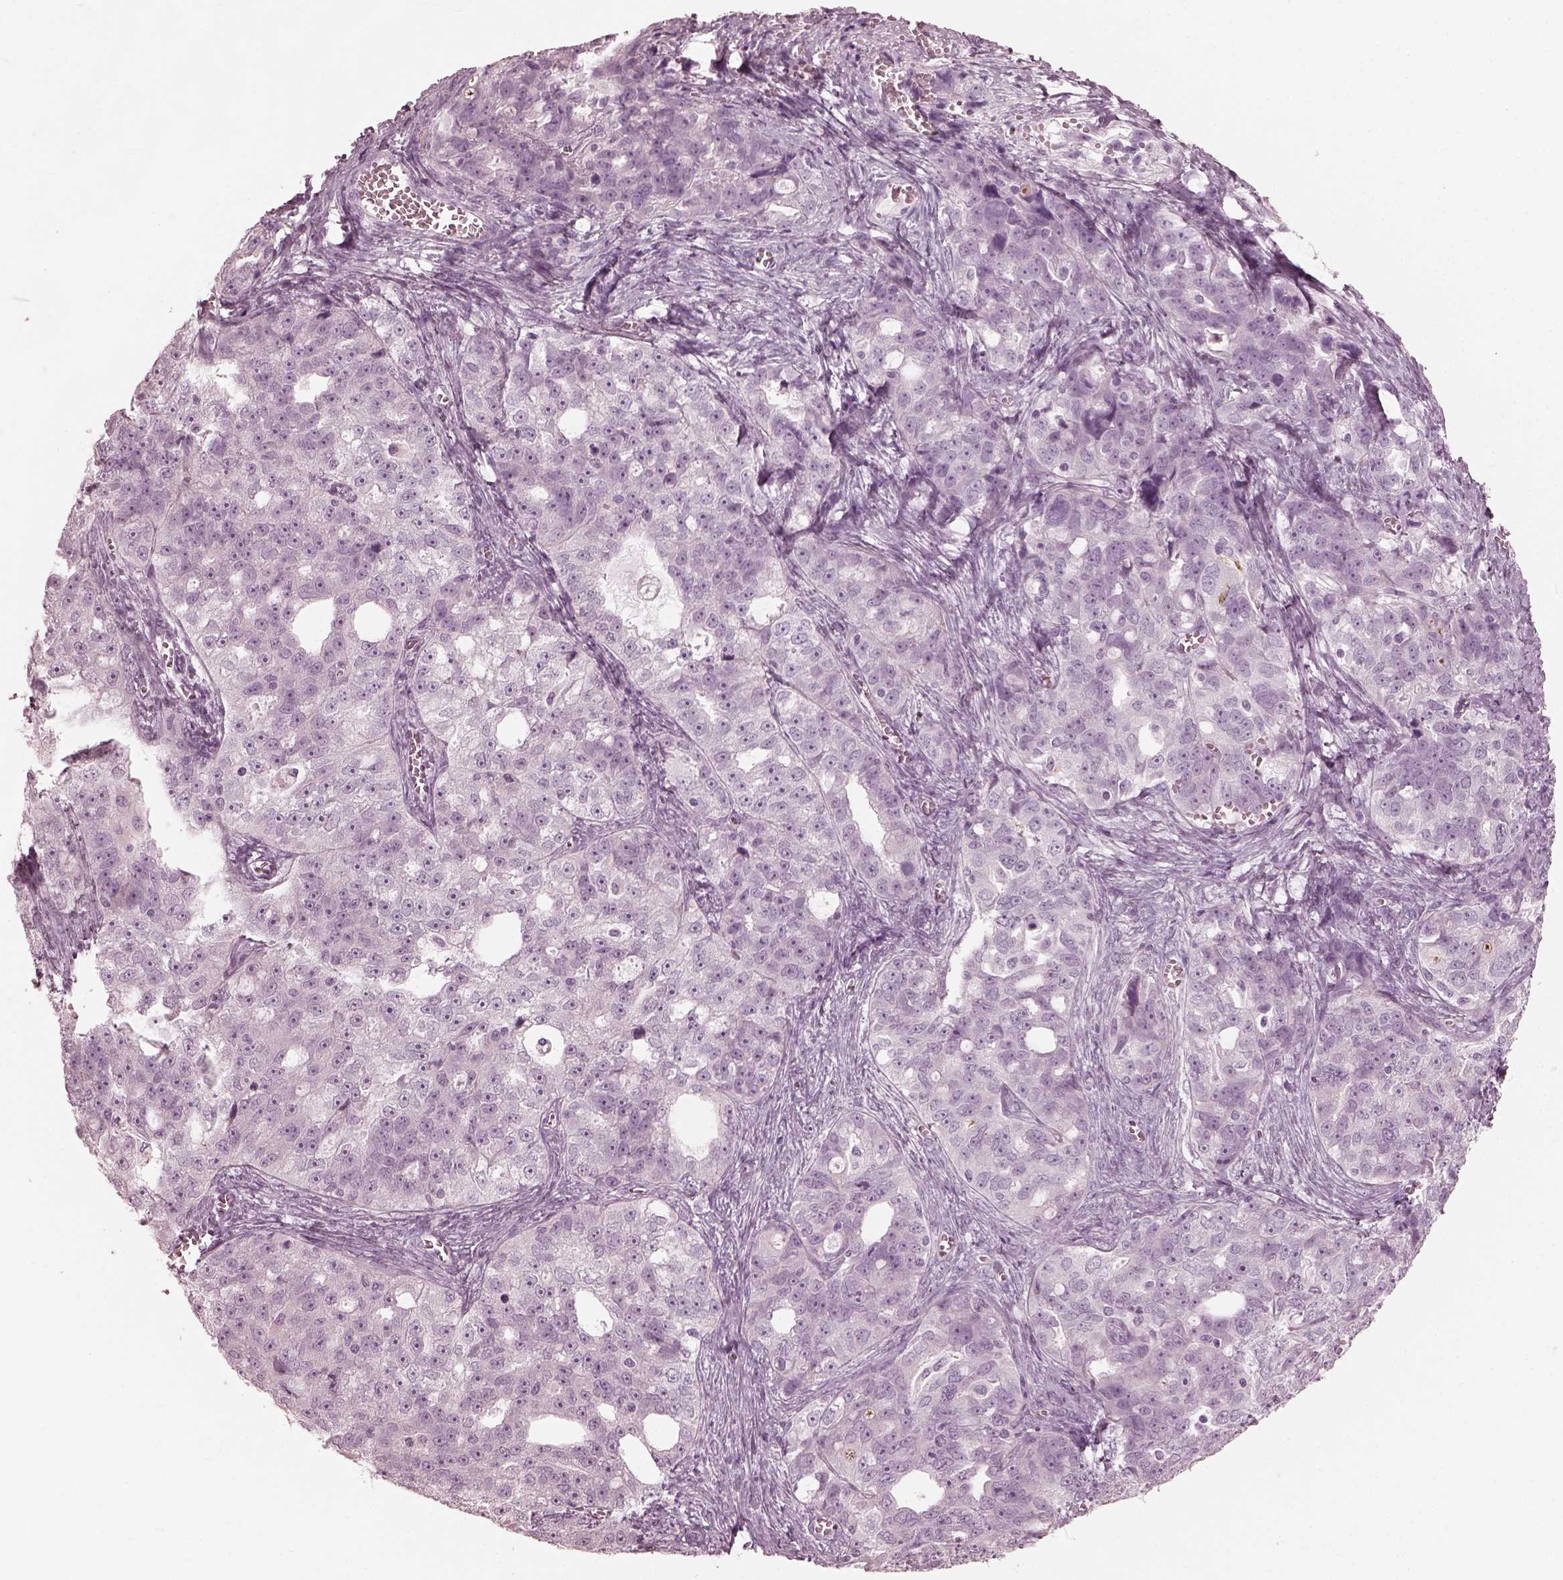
{"staining": {"intensity": "negative", "quantity": "none", "location": "none"}, "tissue": "ovarian cancer", "cell_type": "Tumor cells", "image_type": "cancer", "snomed": [{"axis": "morphology", "description": "Cystadenocarcinoma, serous, NOS"}, {"axis": "topography", "description": "Ovary"}], "caption": "An immunohistochemistry histopathology image of ovarian cancer (serous cystadenocarcinoma) is shown. There is no staining in tumor cells of ovarian cancer (serous cystadenocarcinoma).", "gene": "SAXO2", "patient": {"sex": "female", "age": 51}}